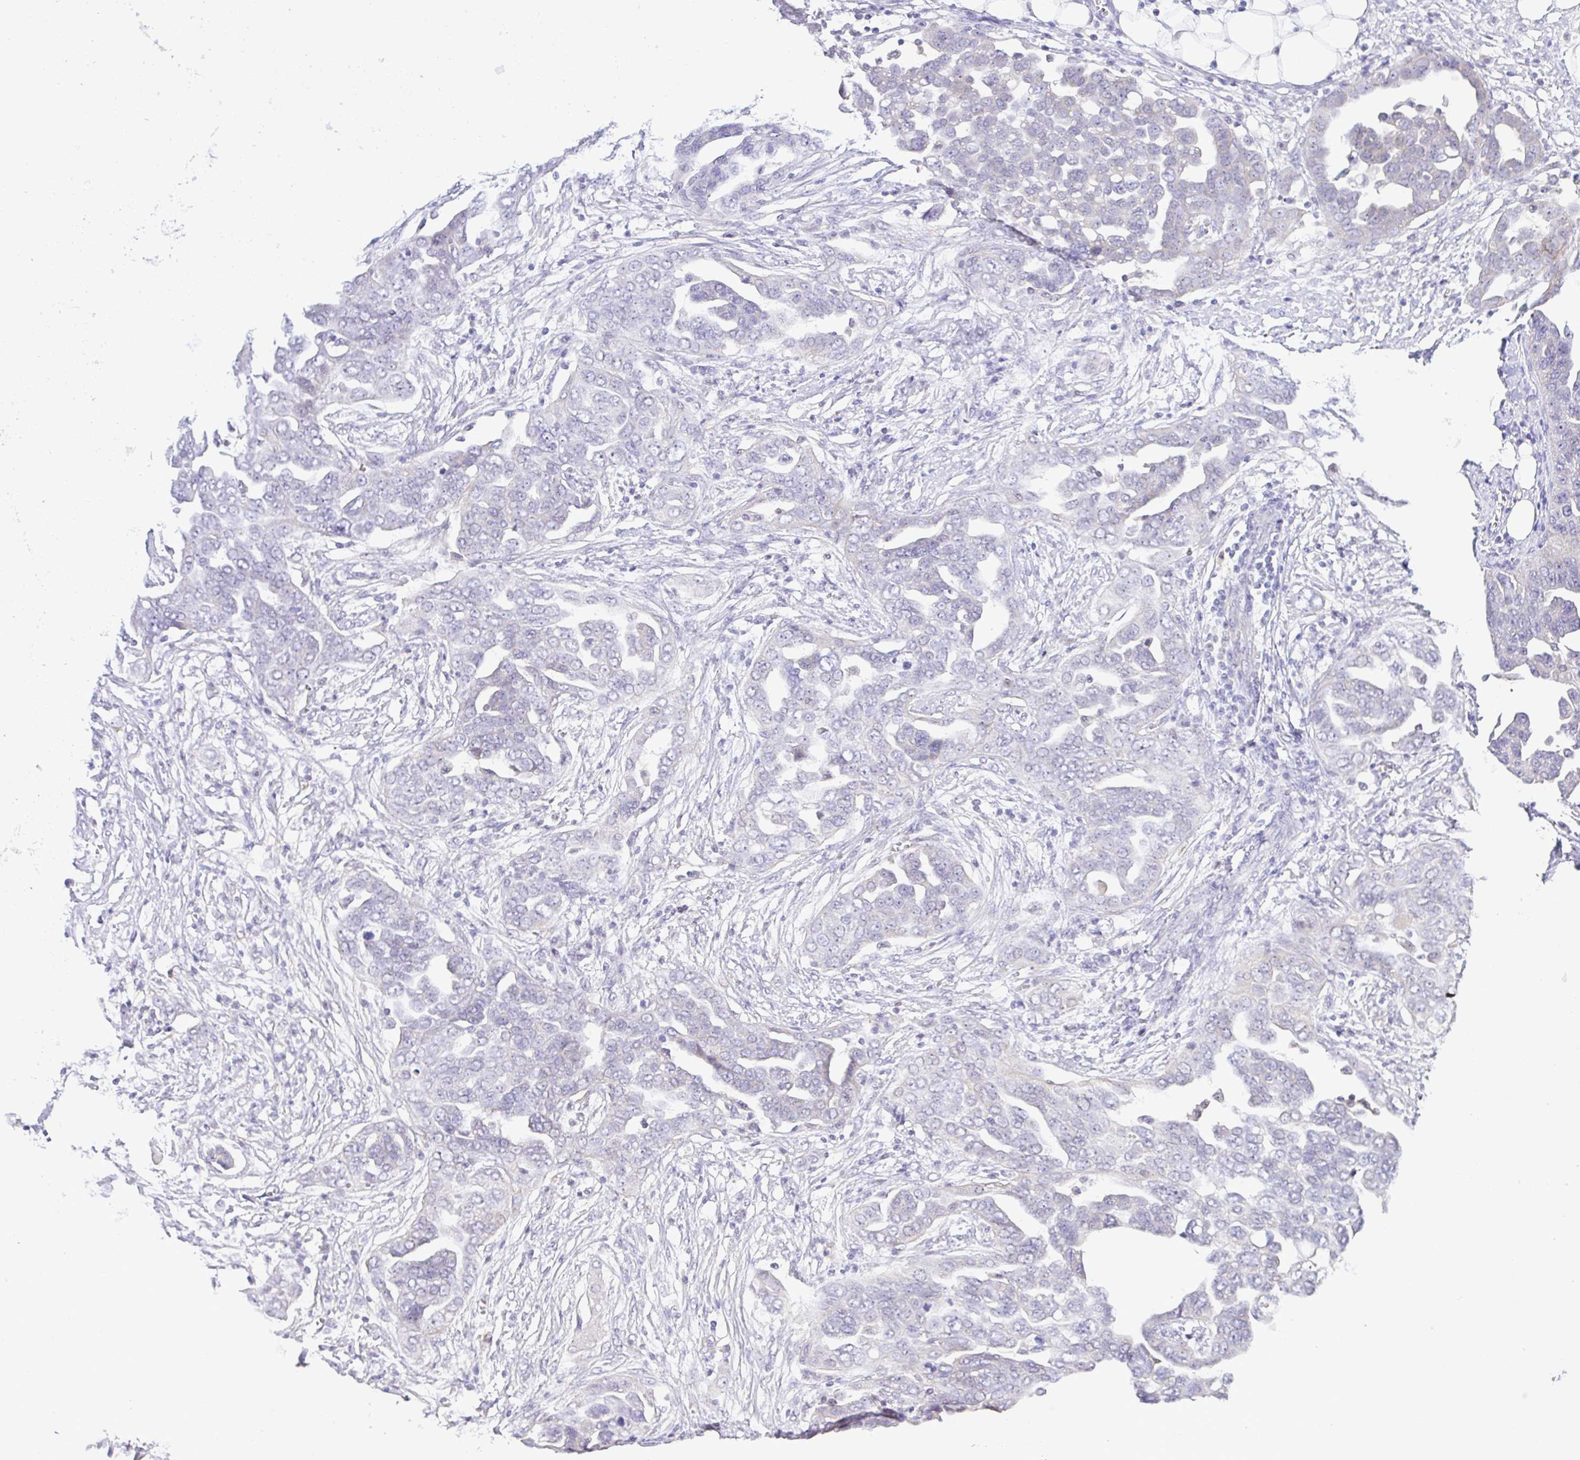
{"staining": {"intensity": "negative", "quantity": "none", "location": "none"}, "tissue": "ovarian cancer", "cell_type": "Tumor cells", "image_type": "cancer", "snomed": [{"axis": "morphology", "description": "Cystadenocarcinoma, serous, NOS"}, {"axis": "topography", "description": "Ovary"}], "caption": "An immunohistochemistry (IHC) micrograph of ovarian cancer is shown. There is no staining in tumor cells of ovarian cancer.", "gene": "CTU1", "patient": {"sex": "female", "age": 75}}